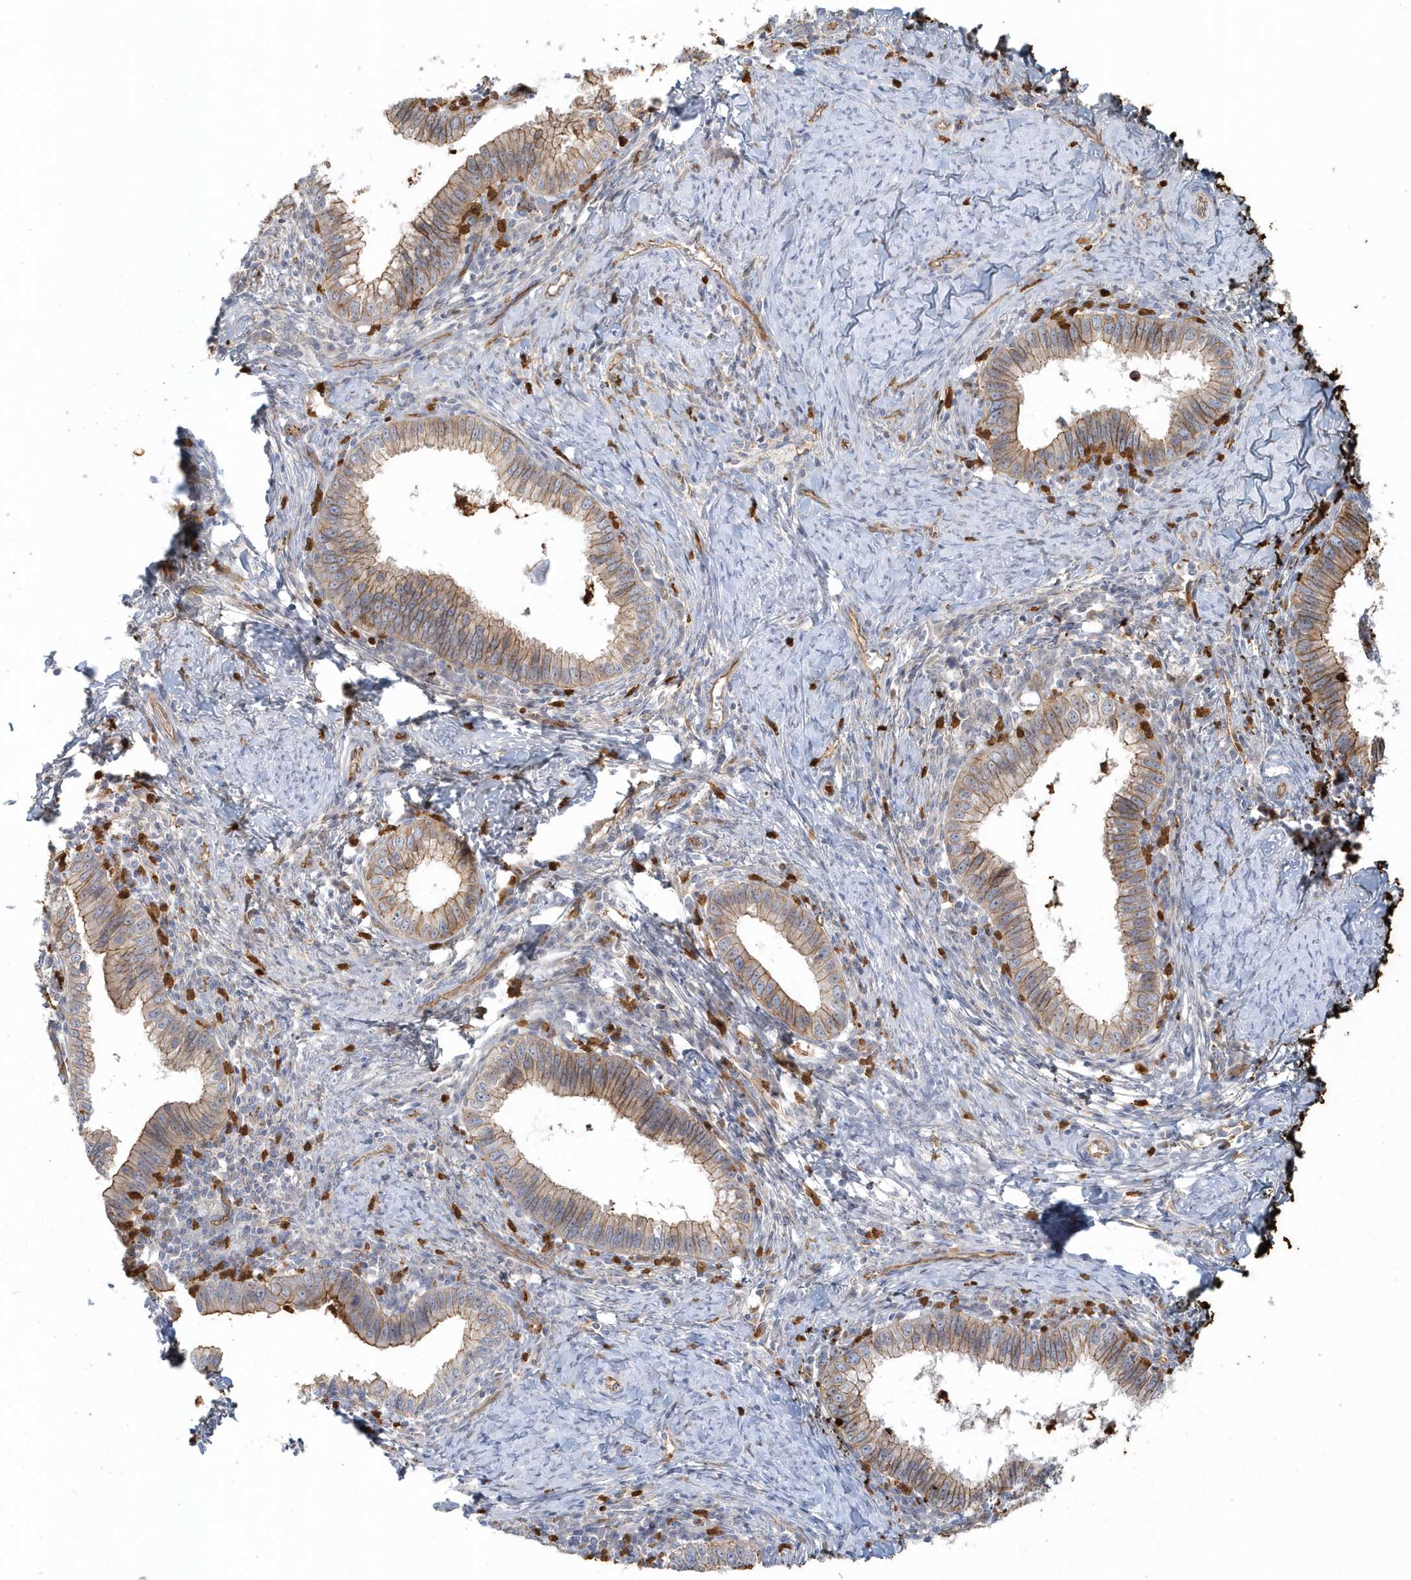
{"staining": {"intensity": "moderate", "quantity": ">75%", "location": "cytoplasmic/membranous"}, "tissue": "cervical cancer", "cell_type": "Tumor cells", "image_type": "cancer", "snomed": [{"axis": "morphology", "description": "Adenocarcinoma, NOS"}, {"axis": "topography", "description": "Cervix"}], "caption": "A high-resolution image shows IHC staining of cervical cancer, which shows moderate cytoplasmic/membranous expression in approximately >75% of tumor cells.", "gene": "DNAH1", "patient": {"sex": "female", "age": 36}}